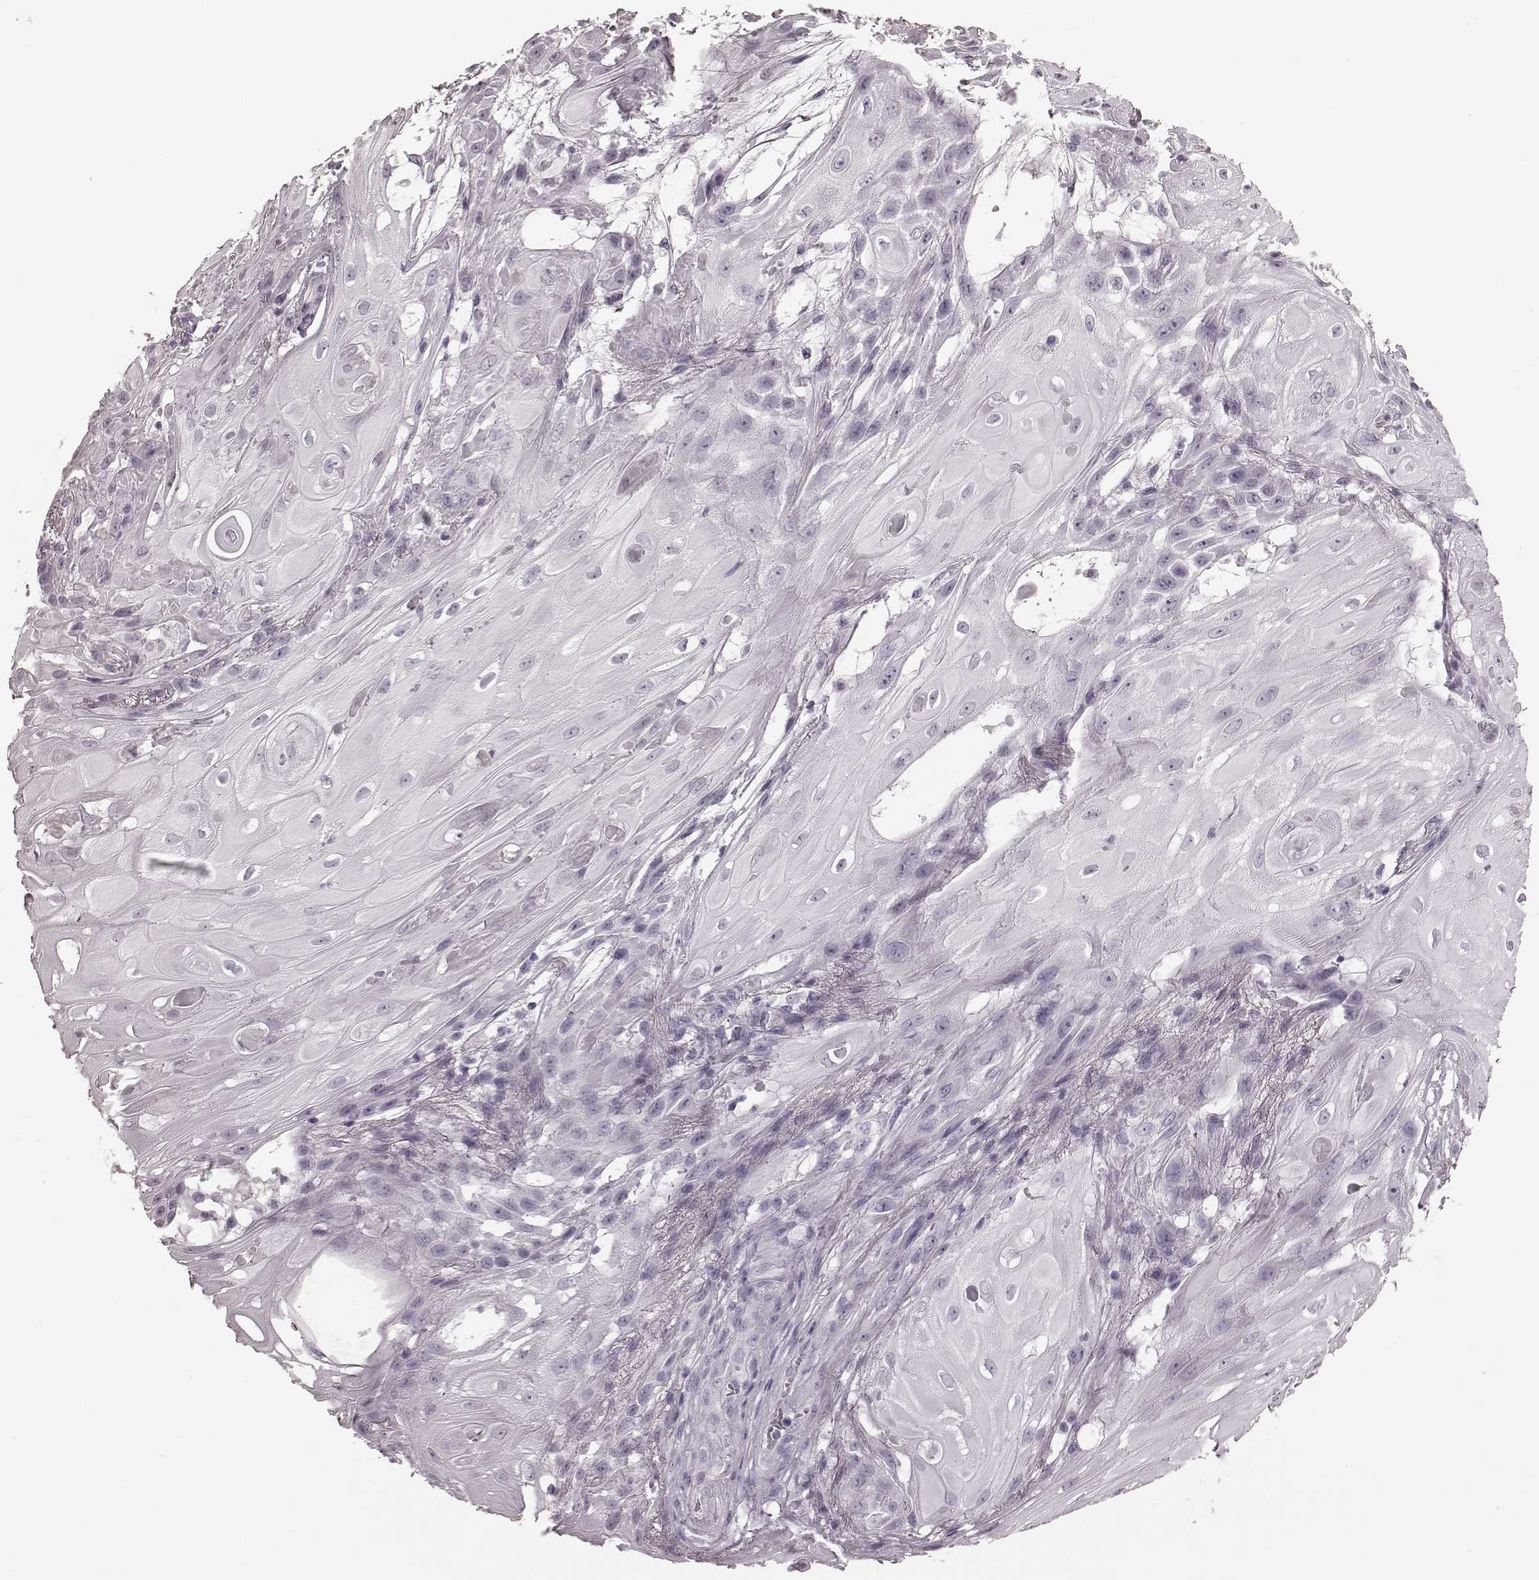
{"staining": {"intensity": "negative", "quantity": "none", "location": "none"}, "tissue": "skin cancer", "cell_type": "Tumor cells", "image_type": "cancer", "snomed": [{"axis": "morphology", "description": "Squamous cell carcinoma, NOS"}, {"axis": "topography", "description": "Skin"}], "caption": "Protein analysis of skin squamous cell carcinoma exhibits no significant positivity in tumor cells.", "gene": "TRPM1", "patient": {"sex": "male", "age": 62}}